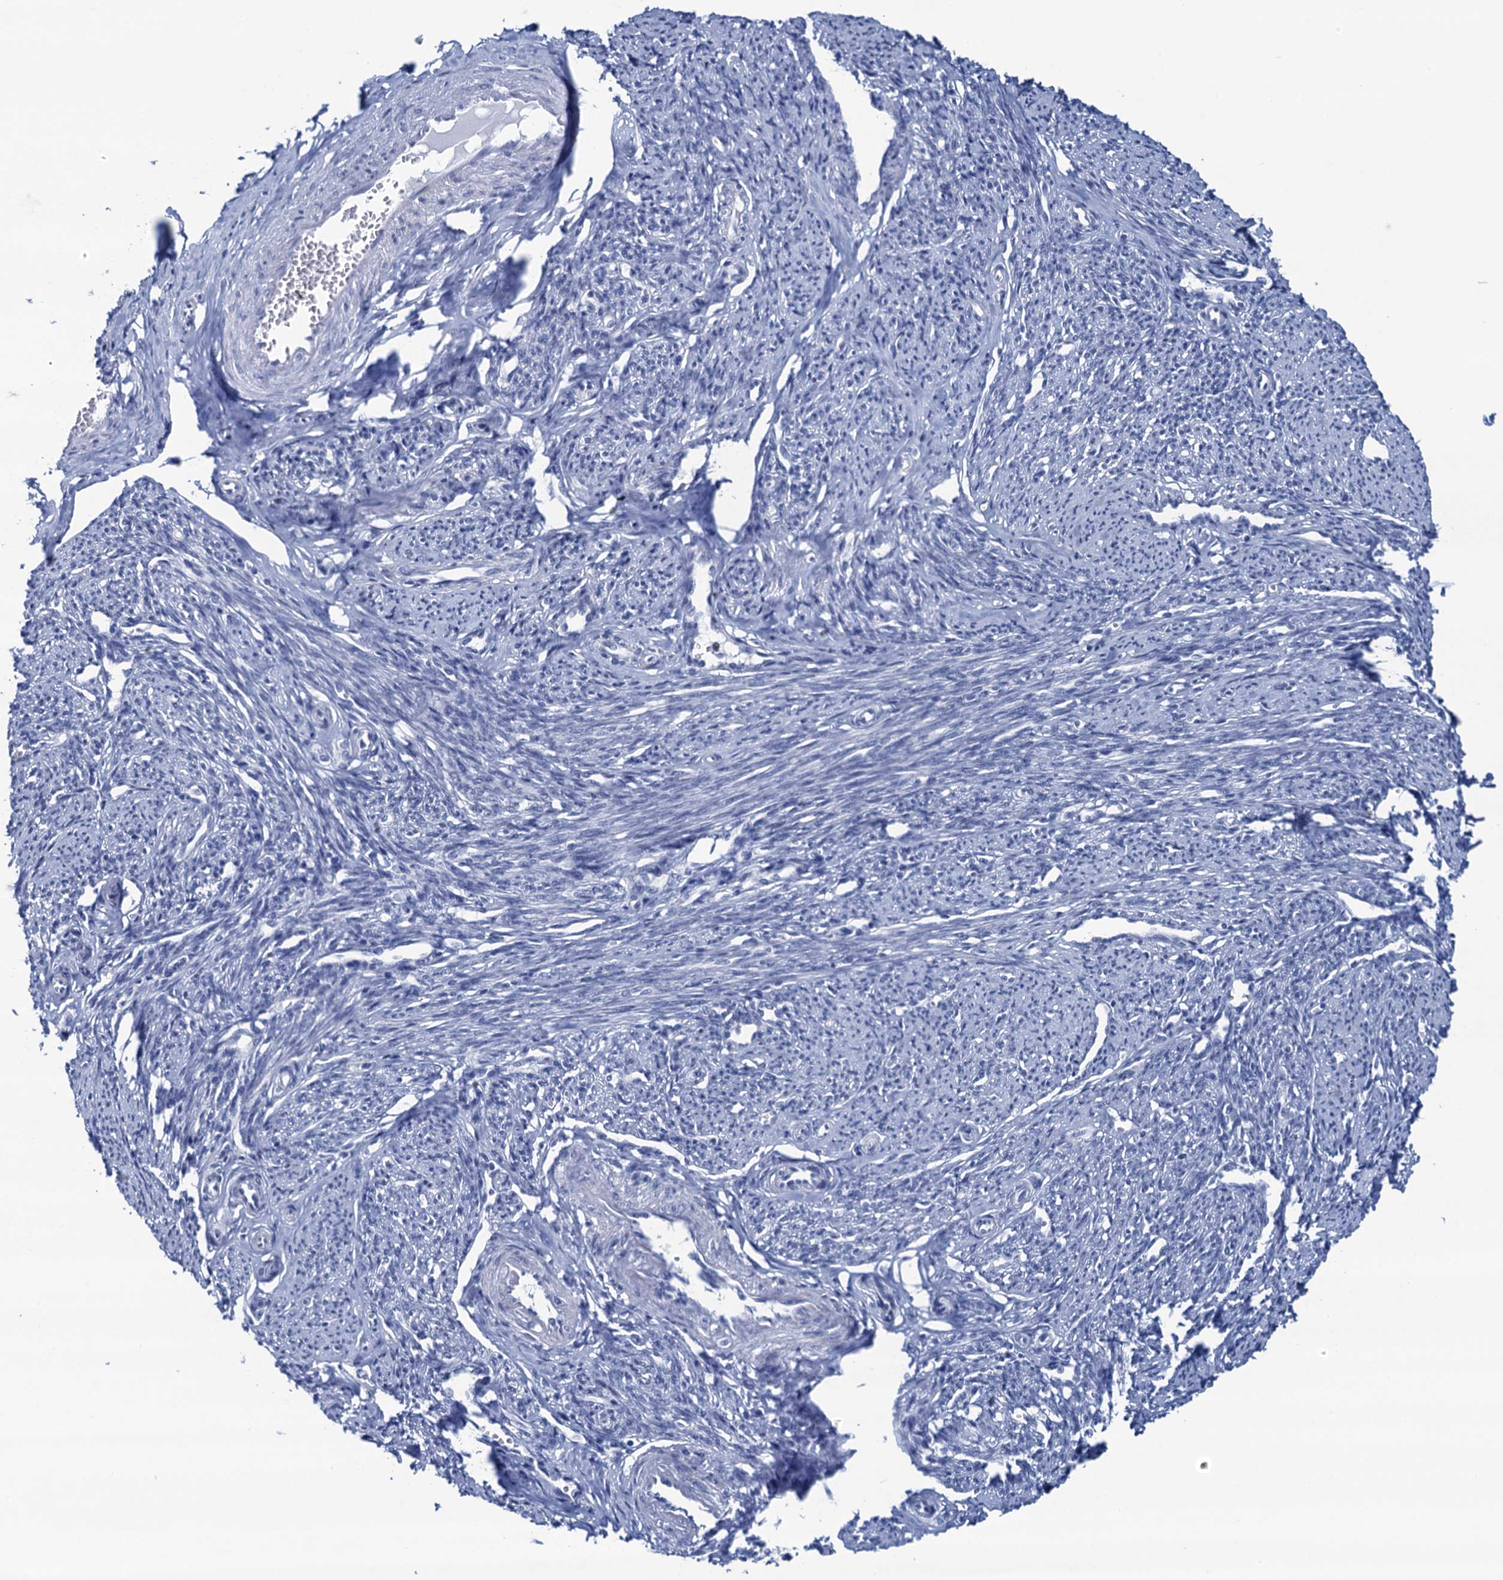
{"staining": {"intensity": "negative", "quantity": "none", "location": "none"}, "tissue": "smooth muscle", "cell_type": "Smooth muscle cells", "image_type": "normal", "snomed": [{"axis": "morphology", "description": "Normal tissue, NOS"}, {"axis": "topography", "description": "Smooth muscle"}, {"axis": "topography", "description": "Uterus"}], "caption": "DAB immunohistochemical staining of normal human smooth muscle shows no significant positivity in smooth muscle cells.", "gene": "RHCG", "patient": {"sex": "female", "age": 59}}